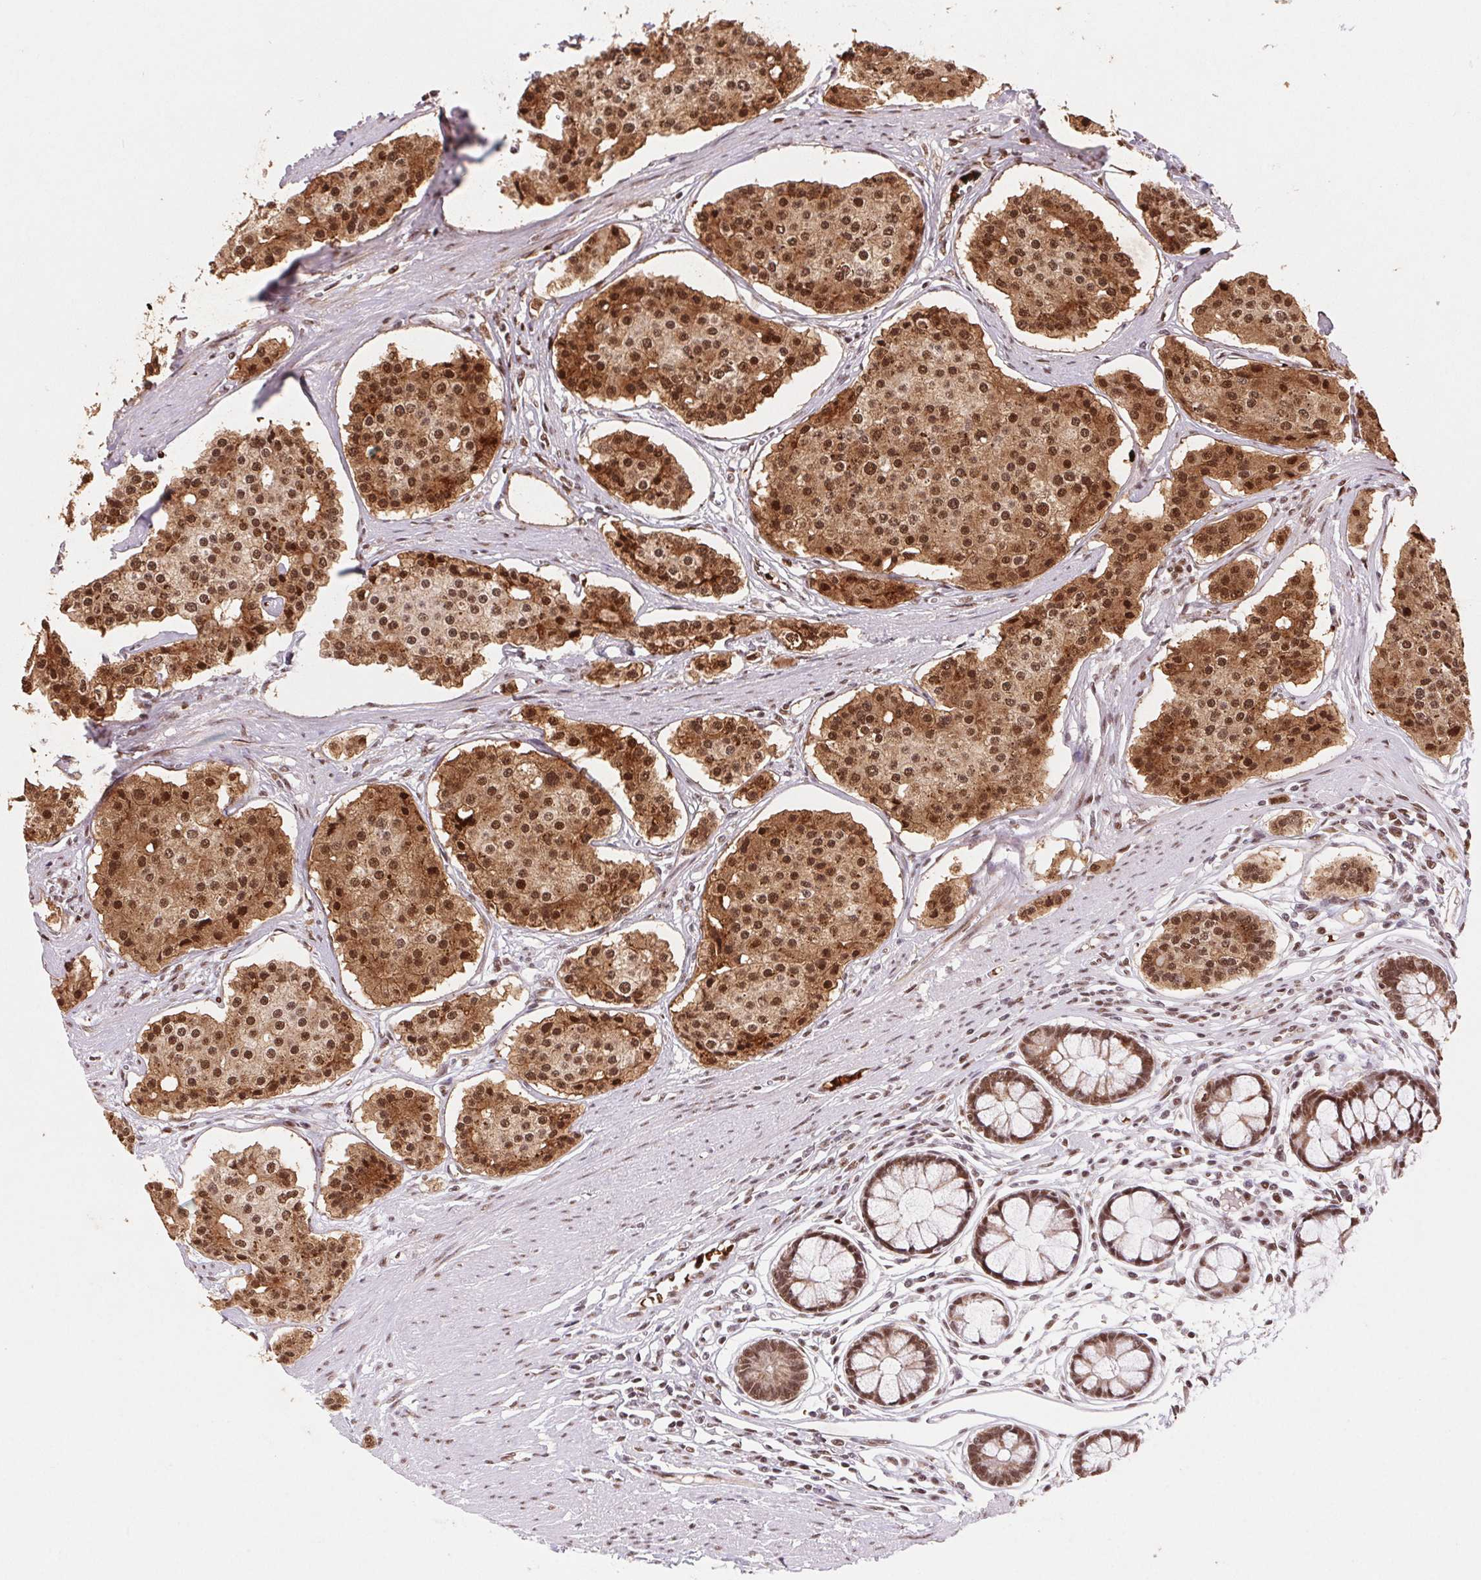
{"staining": {"intensity": "strong", "quantity": ">75%", "location": "cytoplasmic/membranous,nuclear"}, "tissue": "carcinoid", "cell_type": "Tumor cells", "image_type": "cancer", "snomed": [{"axis": "morphology", "description": "Carcinoid, malignant, NOS"}, {"axis": "topography", "description": "Small intestine"}], "caption": "Immunohistochemistry of human carcinoid (malignant) demonstrates high levels of strong cytoplasmic/membranous and nuclear positivity in about >75% of tumor cells. The staining is performed using DAB (3,3'-diaminobenzidine) brown chromogen to label protein expression. The nuclei are counter-stained blue using hematoxylin.", "gene": "SNRPG", "patient": {"sex": "female", "age": 65}}